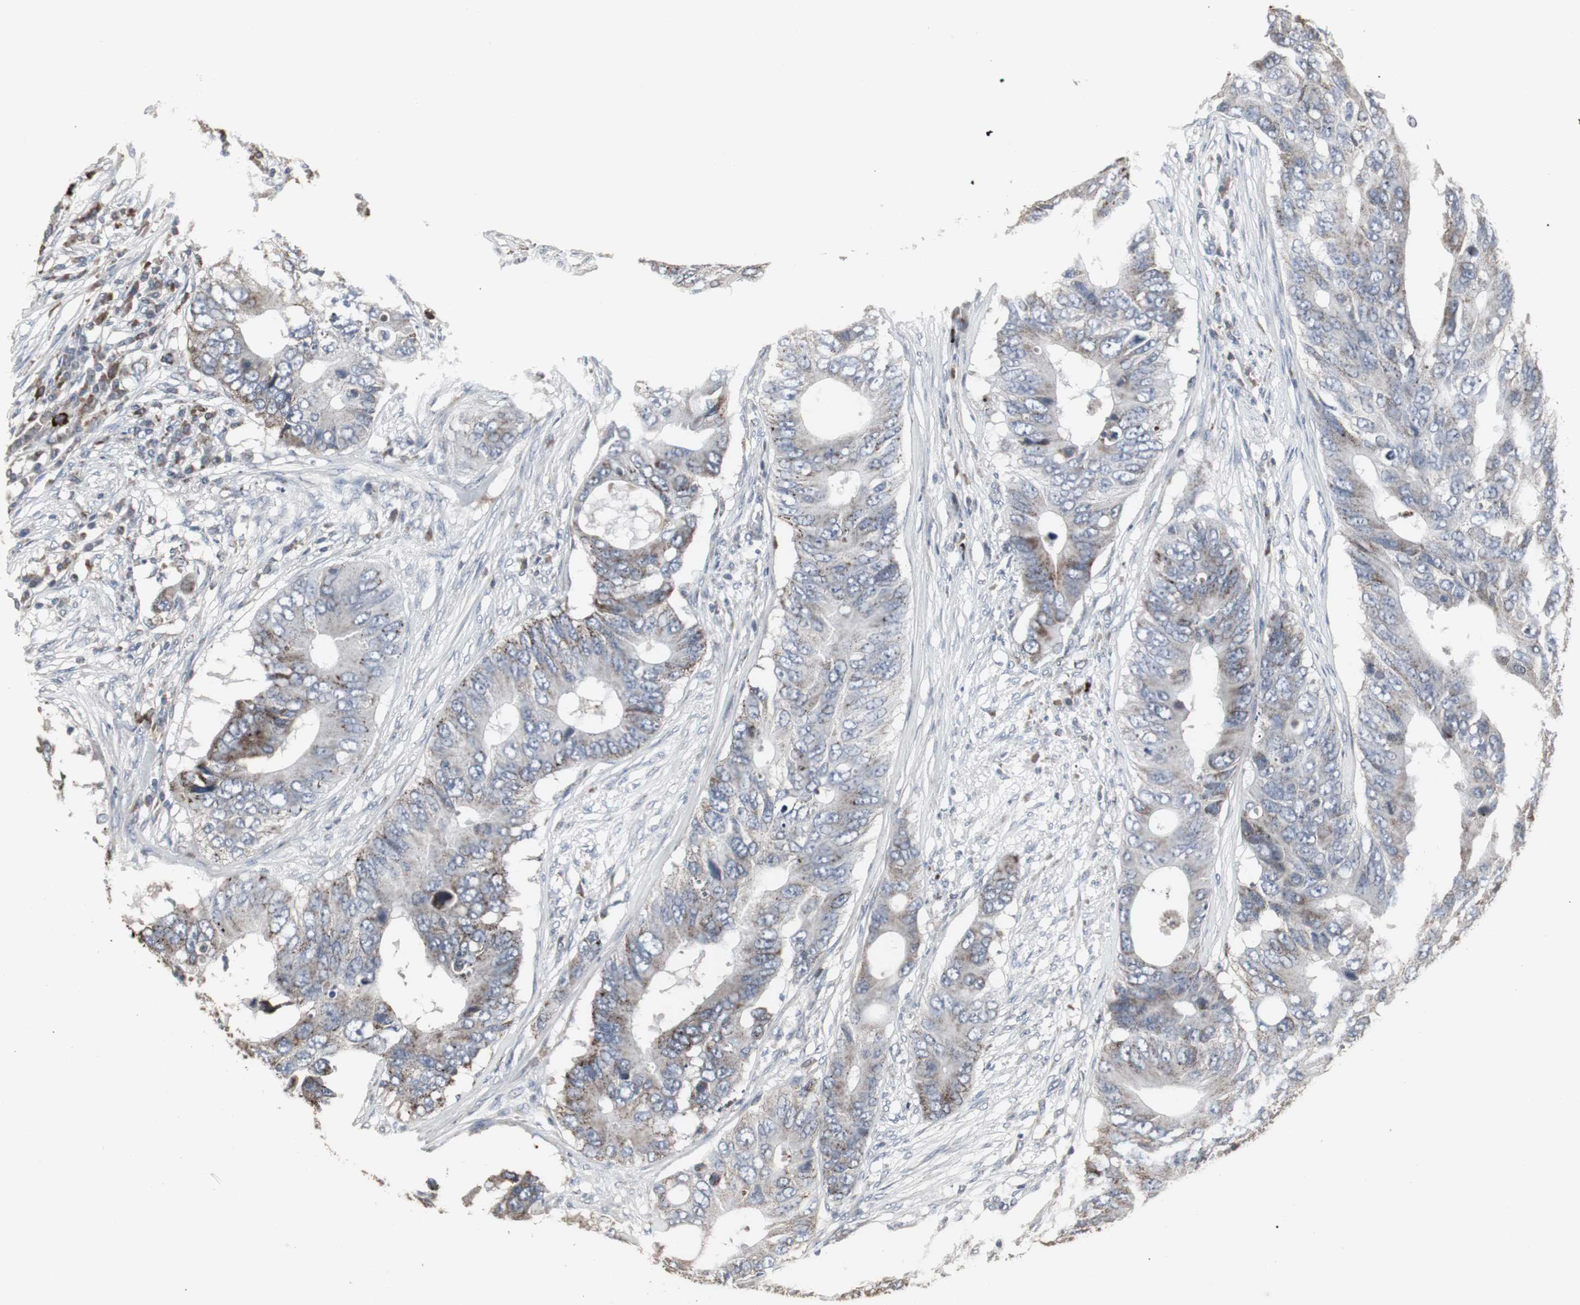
{"staining": {"intensity": "moderate", "quantity": ">75%", "location": "cytoplasmic/membranous"}, "tissue": "colorectal cancer", "cell_type": "Tumor cells", "image_type": "cancer", "snomed": [{"axis": "morphology", "description": "Adenocarcinoma, NOS"}, {"axis": "topography", "description": "Colon"}], "caption": "Immunohistochemistry (IHC) staining of colorectal cancer (adenocarcinoma), which reveals medium levels of moderate cytoplasmic/membranous staining in about >75% of tumor cells indicating moderate cytoplasmic/membranous protein expression. The staining was performed using DAB (3,3'-diaminobenzidine) (brown) for protein detection and nuclei were counterstained in hematoxylin (blue).", "gene": "ACAA1", "patient": {"sex": "male", "age": 71}}